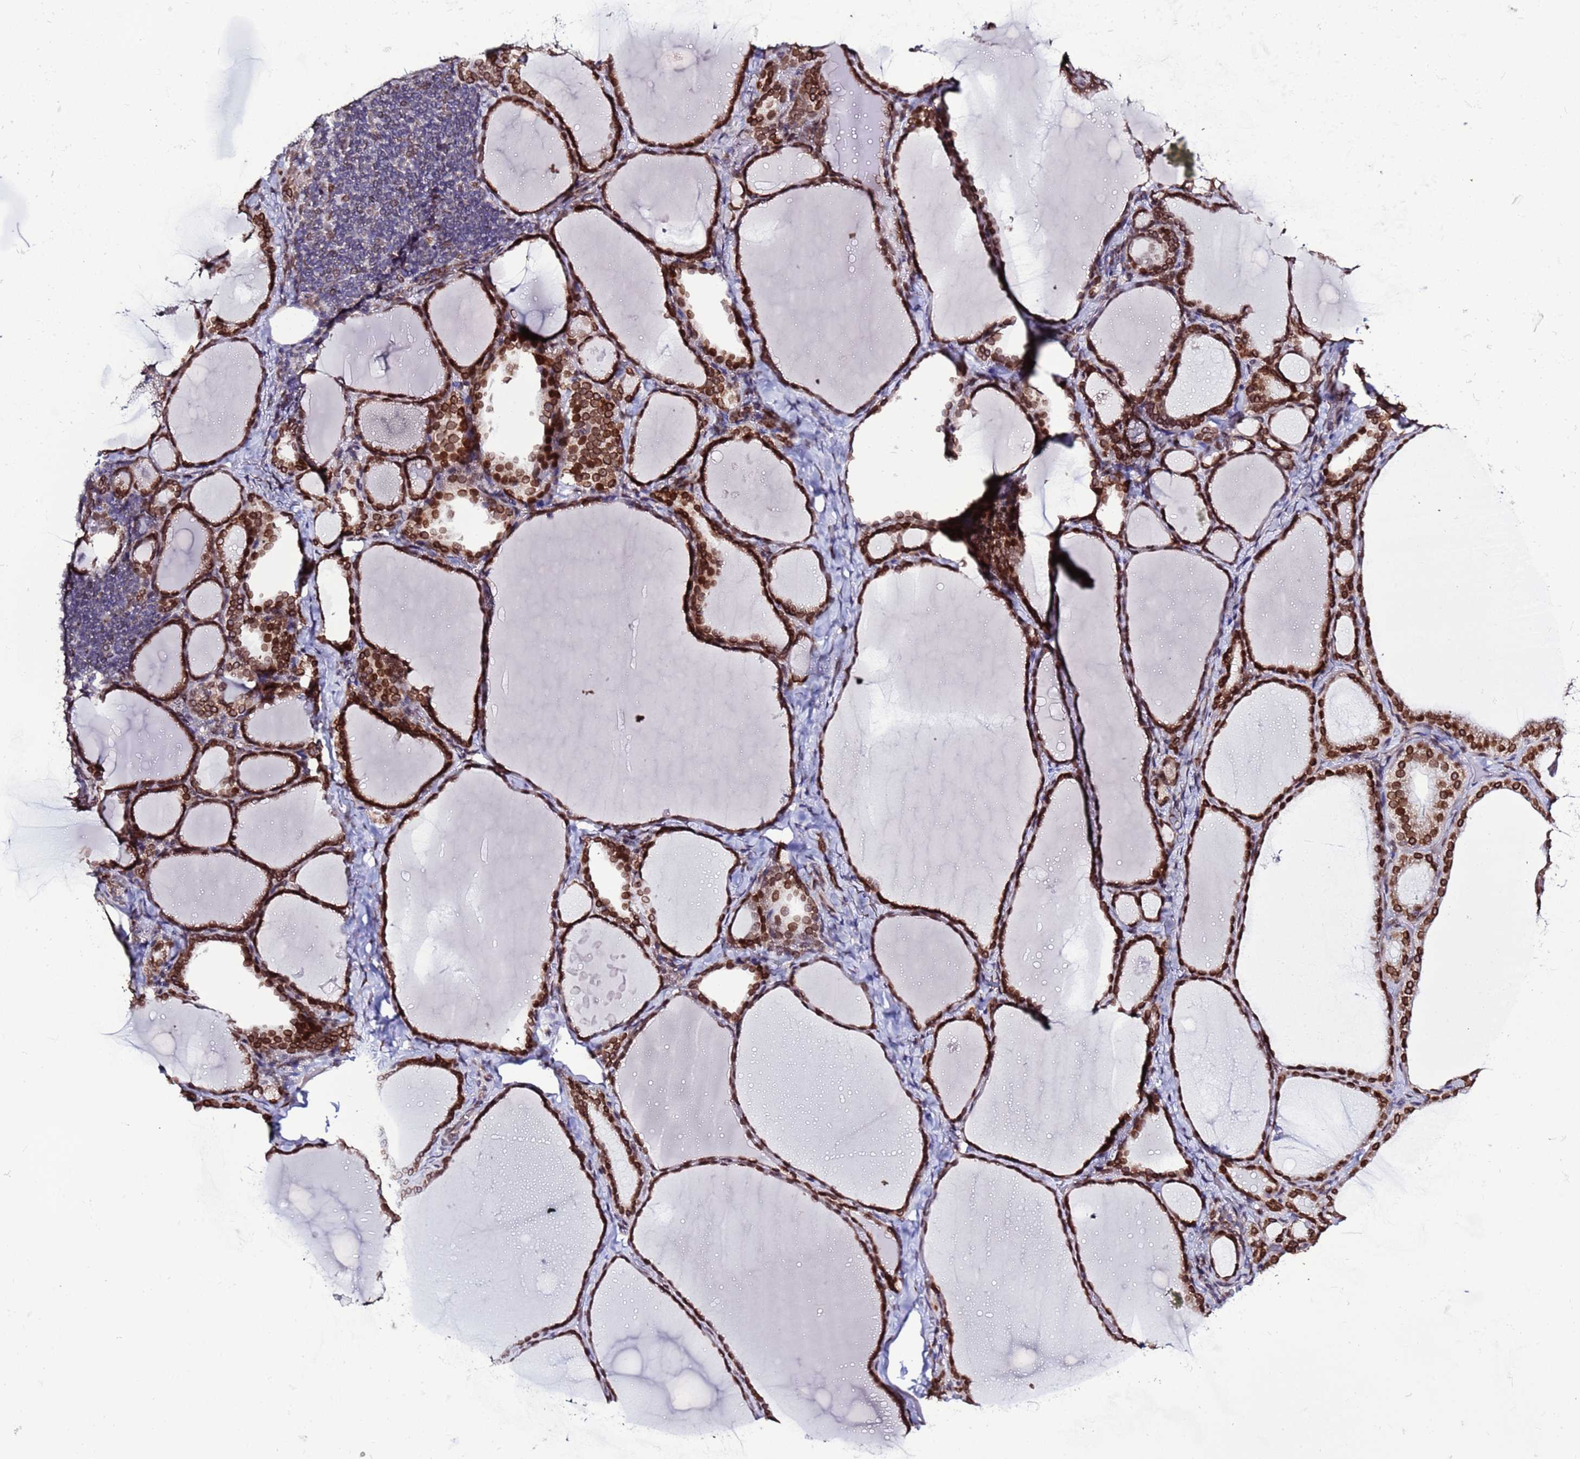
{"staining": {"intensity": "strong", "quantity": ">75%", "location": "nuclear"}, "tissue": "thyroid gland", "cell_type": "Glandular cells", "image_type": "normal", "snomed": [{"axis": "morphology", "description": "Normal tissue, NOS"}, {"axis": "topography", "description": "Thyroid gland"}], "caption": "A brown stain labels strong nuclear positivity of a protein in glandular cells of normal thyroid gland. The staining is performed using DAB brown chromogen to label protein expression. The nuclei are counter-stained blue using hematoxylin.", "gene": "TOR1AIP1", "patient": {"sex": "female", "age": 39}}